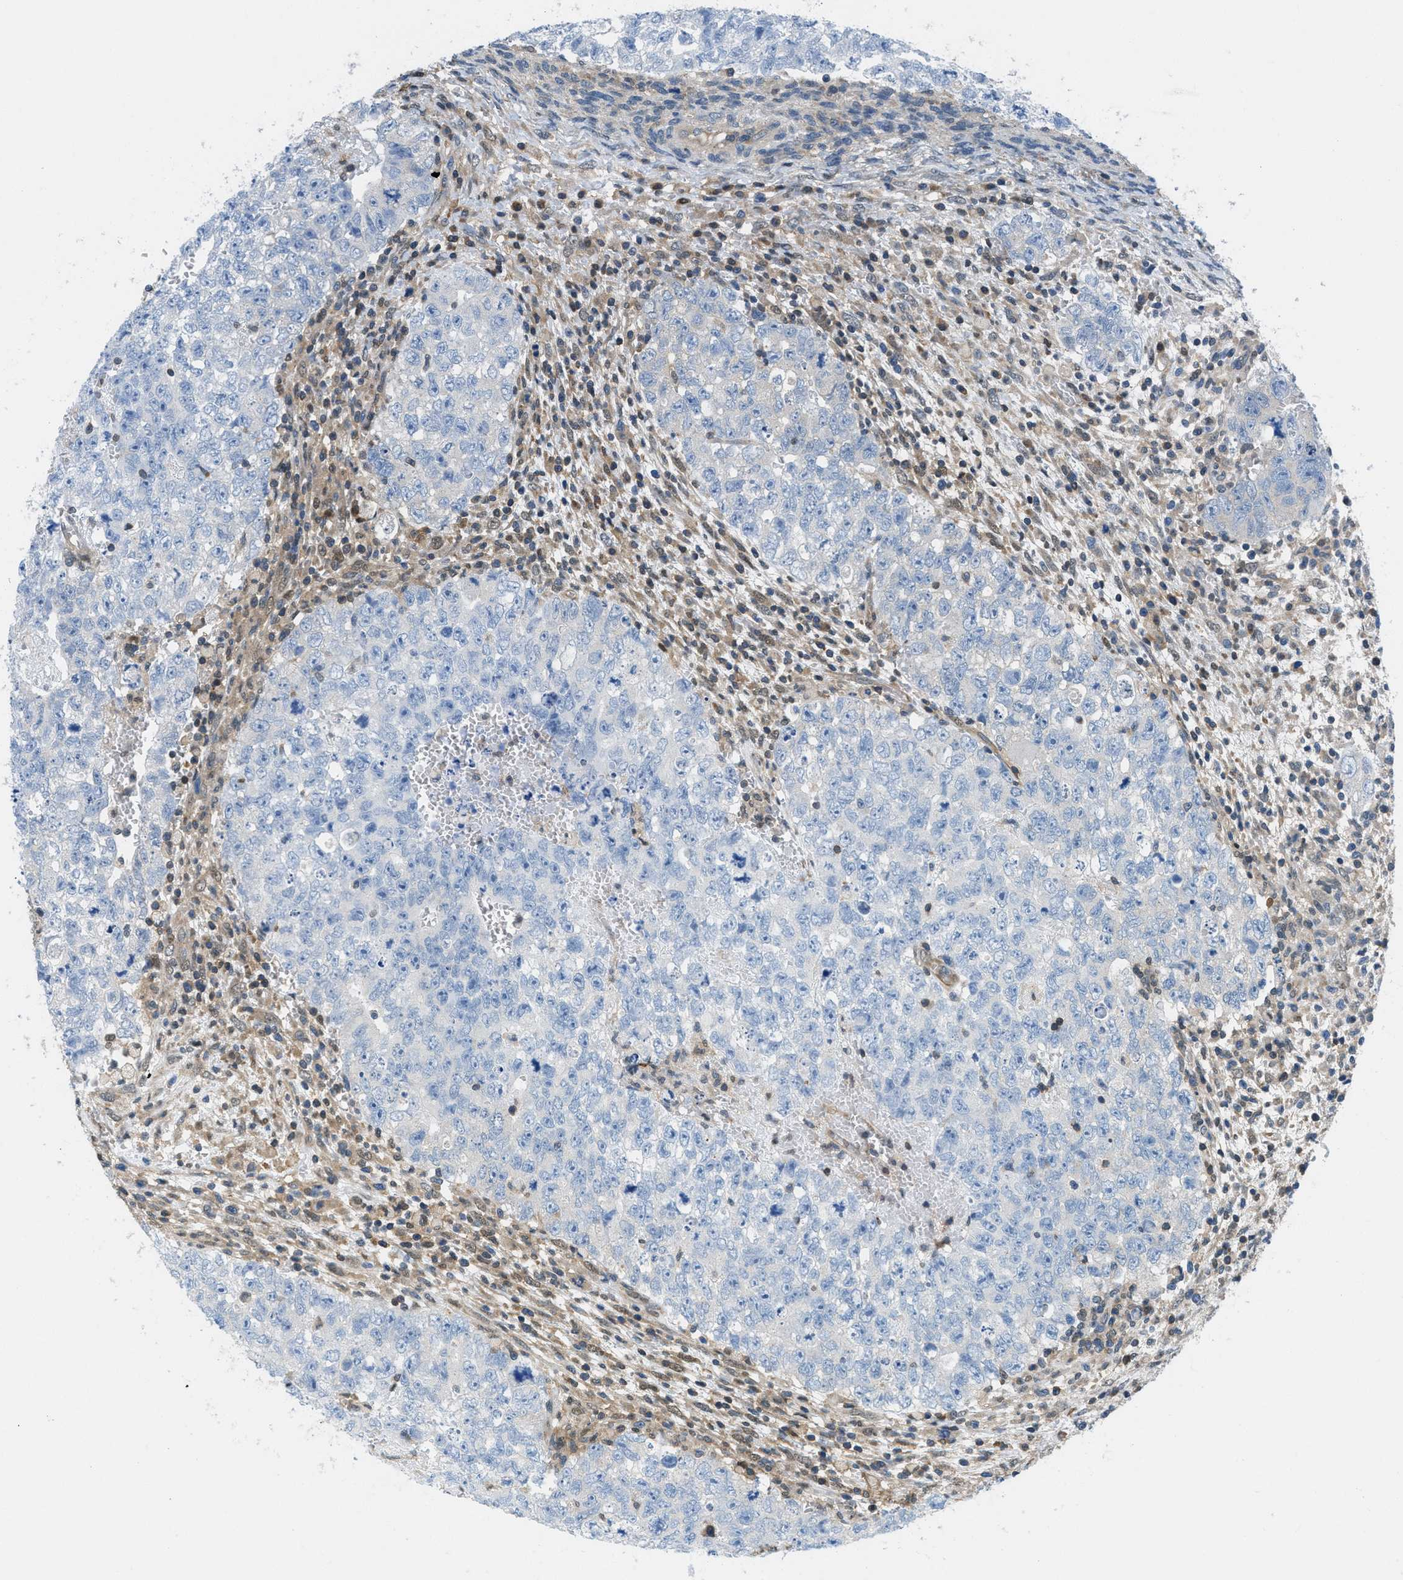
{"staining": {"intensity": "negative", "quantity": "none", "location": "none"}, "tissue": "testis cancer", "cell_type": "Tumor cells", "image_type": "cancer", "snomed": [{"axis": "morphology", "description": "Seminoma, NOS"}, {"axis": "morphology", "description": "Carcinoma, Embryonal, NOS"}, {"axis": "topography", "description": "Testis"}], "caption": "Immunohistochemical staining of testis seminoma shows no significant expression in tumor cells.", "gene": "PIP5K1C", "patient": {"sex": "male", "age": 38}}